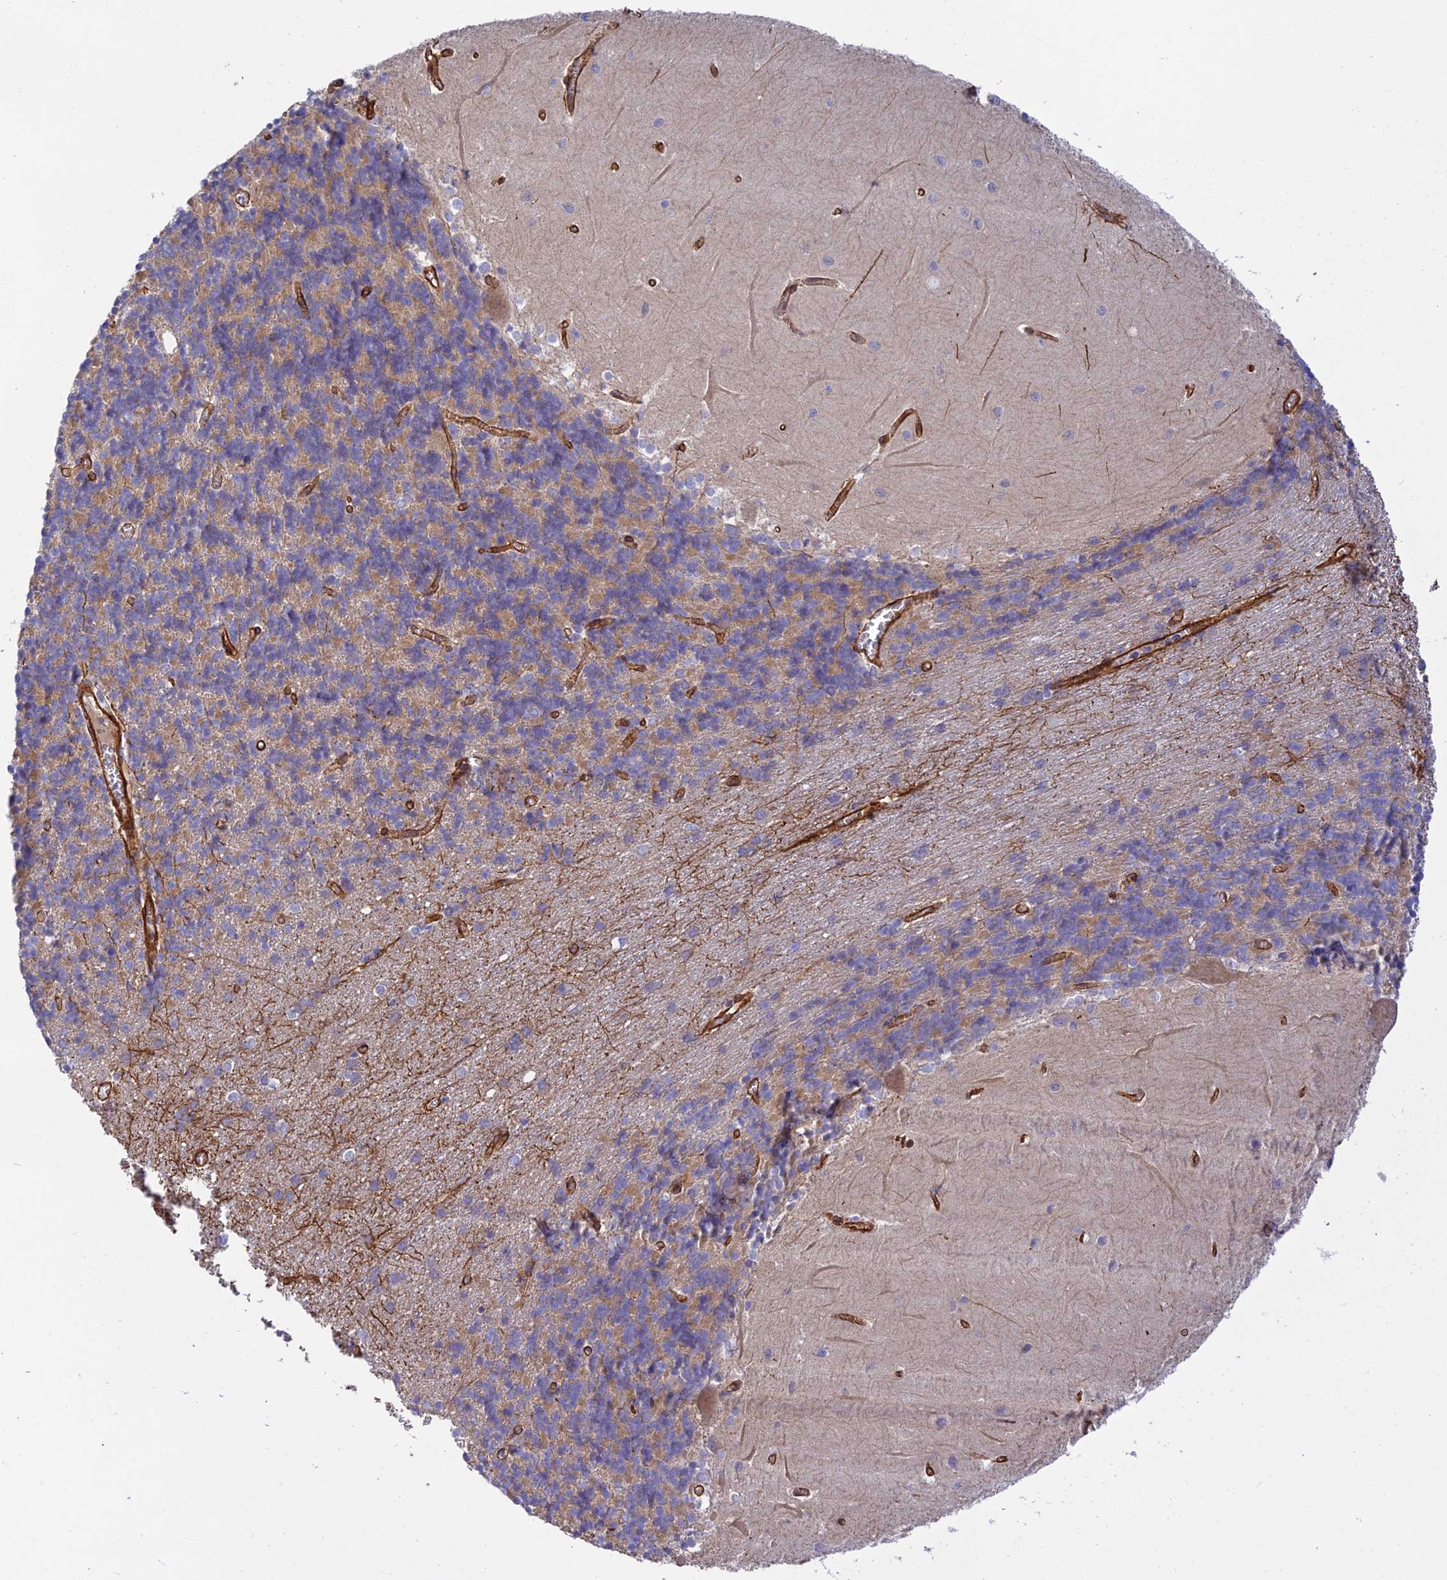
{"staining": {"intensity": "weak", "quantity": "25%-75%", "location": "cytoplasmic/membranous"}, "tissue": "cerebellum", "cell_type": "Cells in granular layer", "image_type": "normal", "snomed": [{"axis": "morphology", "description": "Normal tissue, NOS"}, {"axis": "topography", "description": "Cerebellum"}], "caption": "This image reveals immunohistochemistry staining of normal human cerebellum, with low weak cytoplasmic/membranous positivity in approximately 25%-75% of cells in granular layer.", "gene": "MYO9A", "patient": {"sex": "male", "age": 37}}